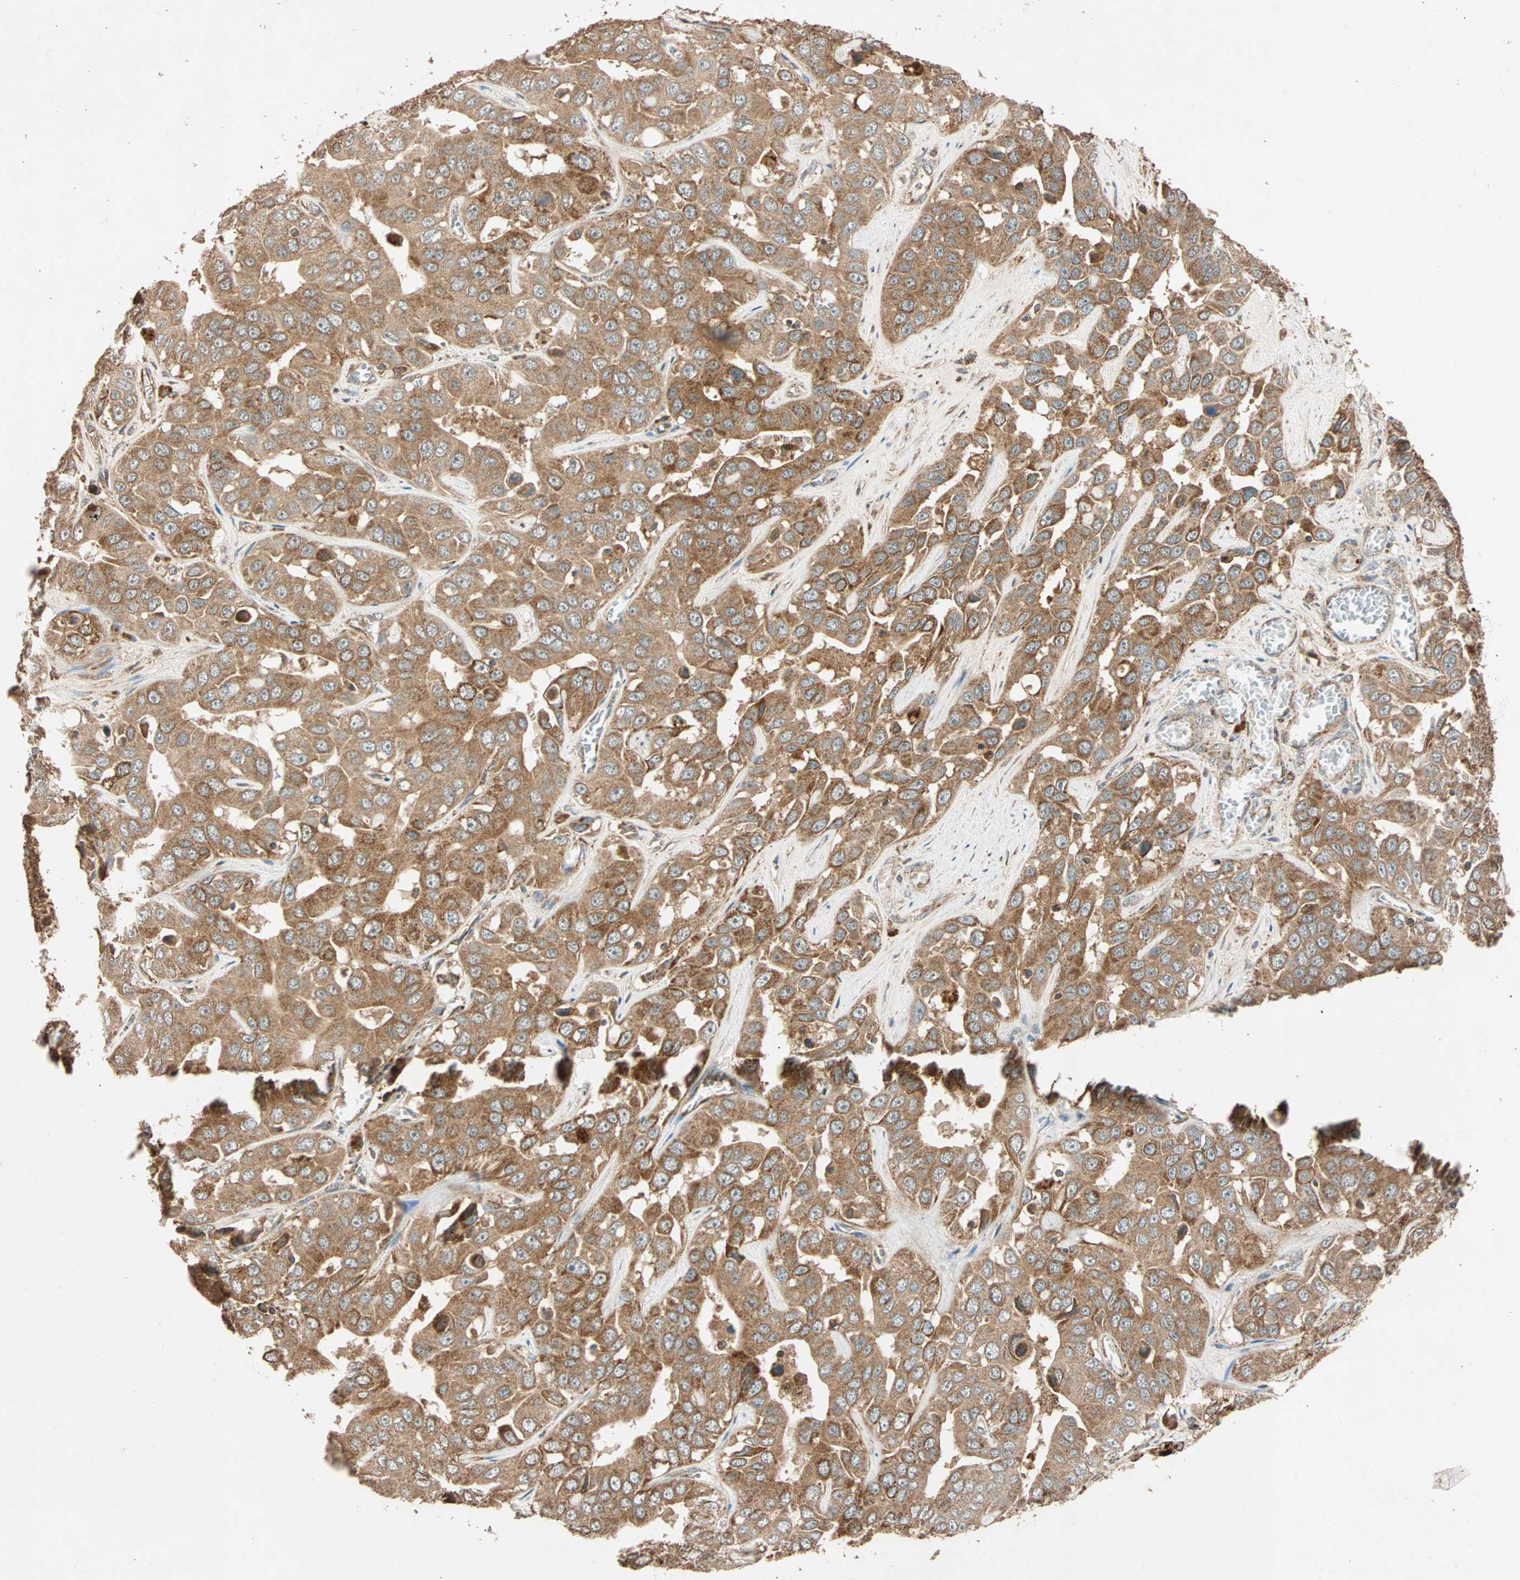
{"staining": {"intensity": "moderate", "quantity": ">75%", "location": "cytoplasmic/membranous"}, "tissue": "liver cancer", "cell_type": "Tumor cells", "image_type": "cancer", "snomed": [{"axis": "morphology", "description": "Cholangiocarcinoma"}, {"axis": "topography", "description": "Liver"}], "caption": "Brown immunohistochemical staining in human liver cancer displays moderate cytoplasmic/membranous staining in approximately >75% of tumor cells. (Stains: DAB in brown, nuclei in blue, Microscopy: brightfield microscopy at high magnification).", "gene": "MAPK1", "patient": {"sex": "female", "age": 52}}